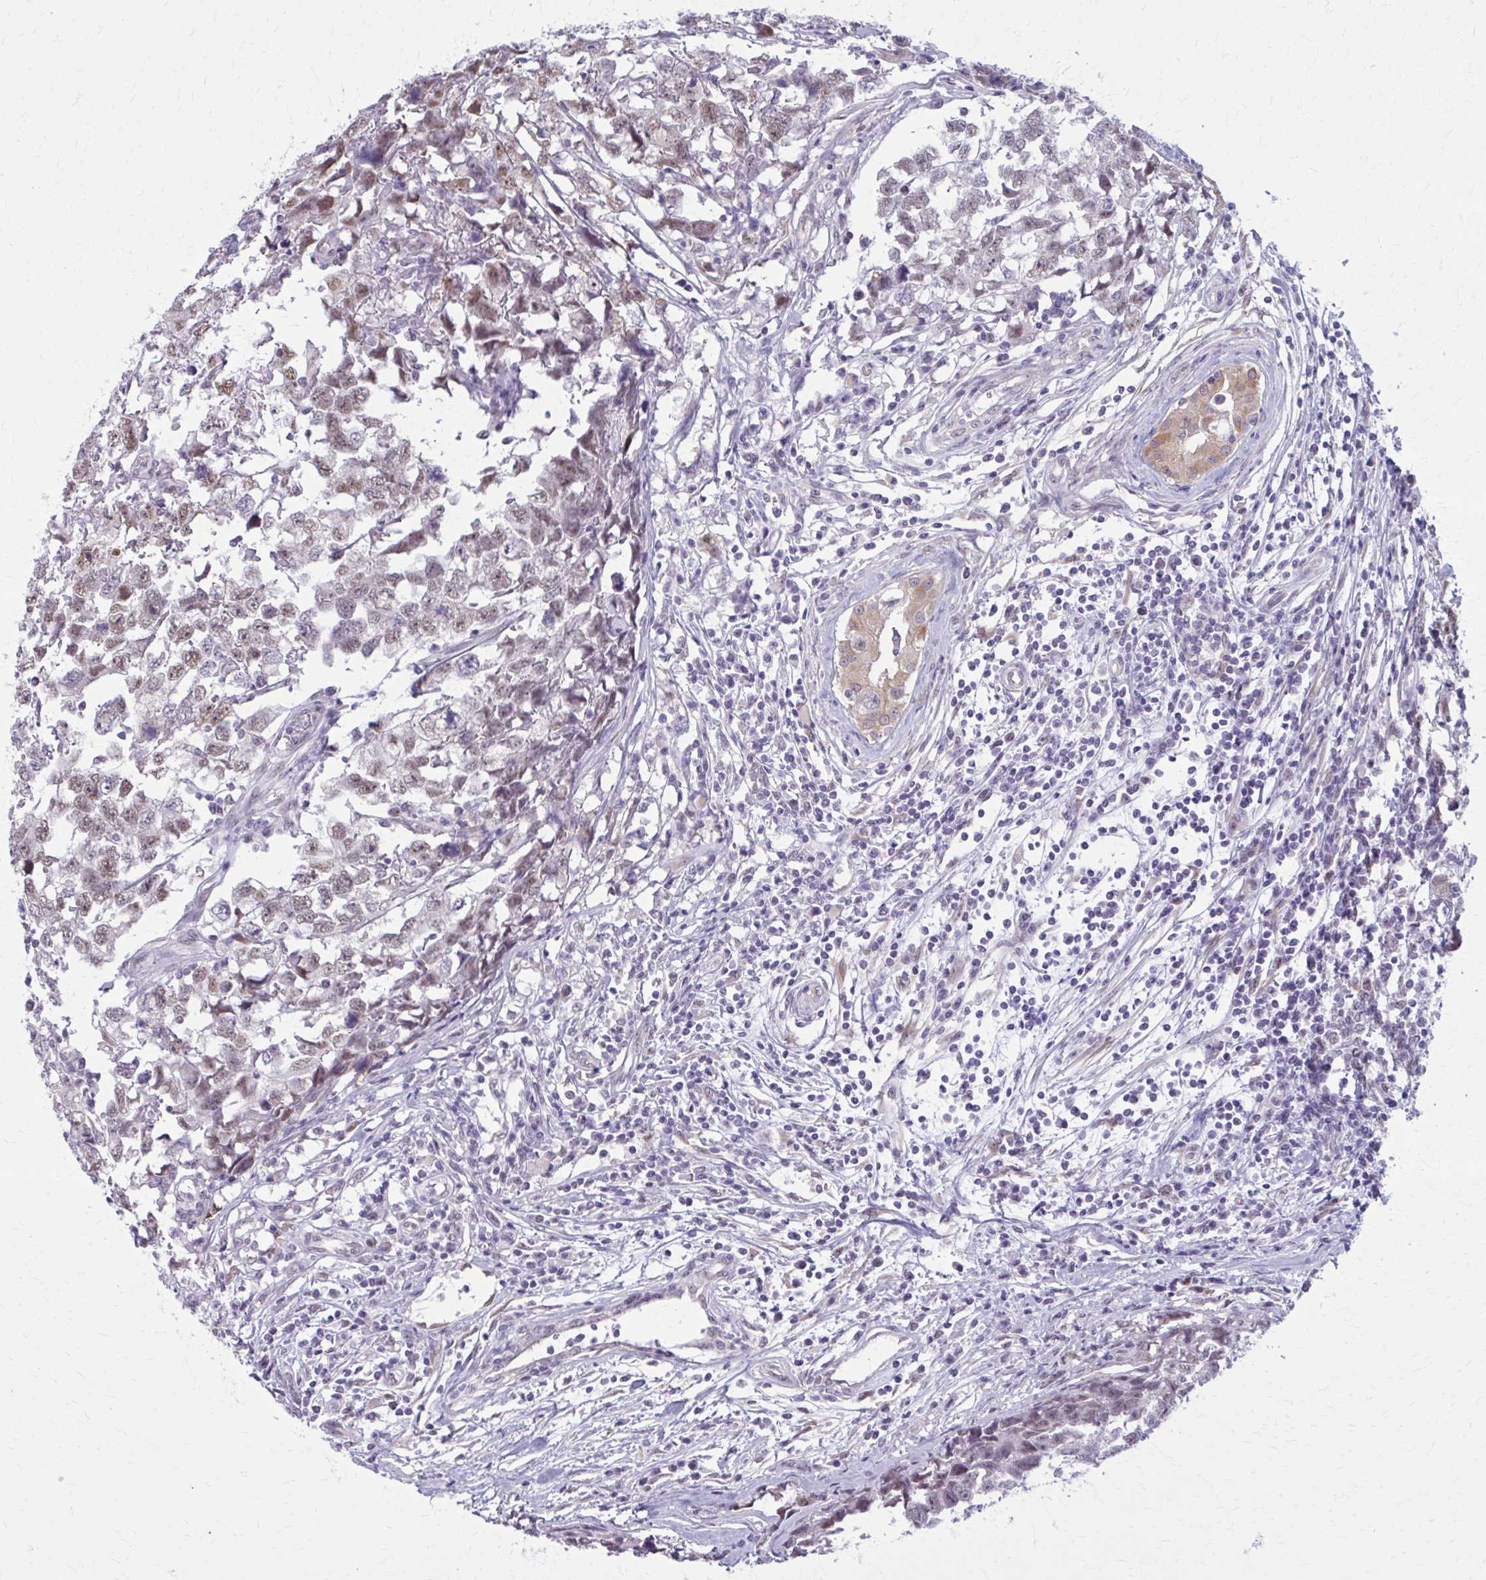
{"staining": {"intensity": "weak", "quantity": "25%-75%", "location": "nuclear"}, "tissue": "testis cancer", "cell_type": "Tumor cells", "image_type": "cancer", "snomed": [{"axis": "morphology", "description": "Carcinoma, Embryonal, NOS"}, {"axis": "topography", "description": "Testis"}], "caption": "A low amount of weak nuclear expression is seen in approximately 25%-75% of tumor cells in testis cancer (embryonal carcinoma) tissue.", "gene": "NUMBL", "patient": {"sex": "male", "age": 22}}